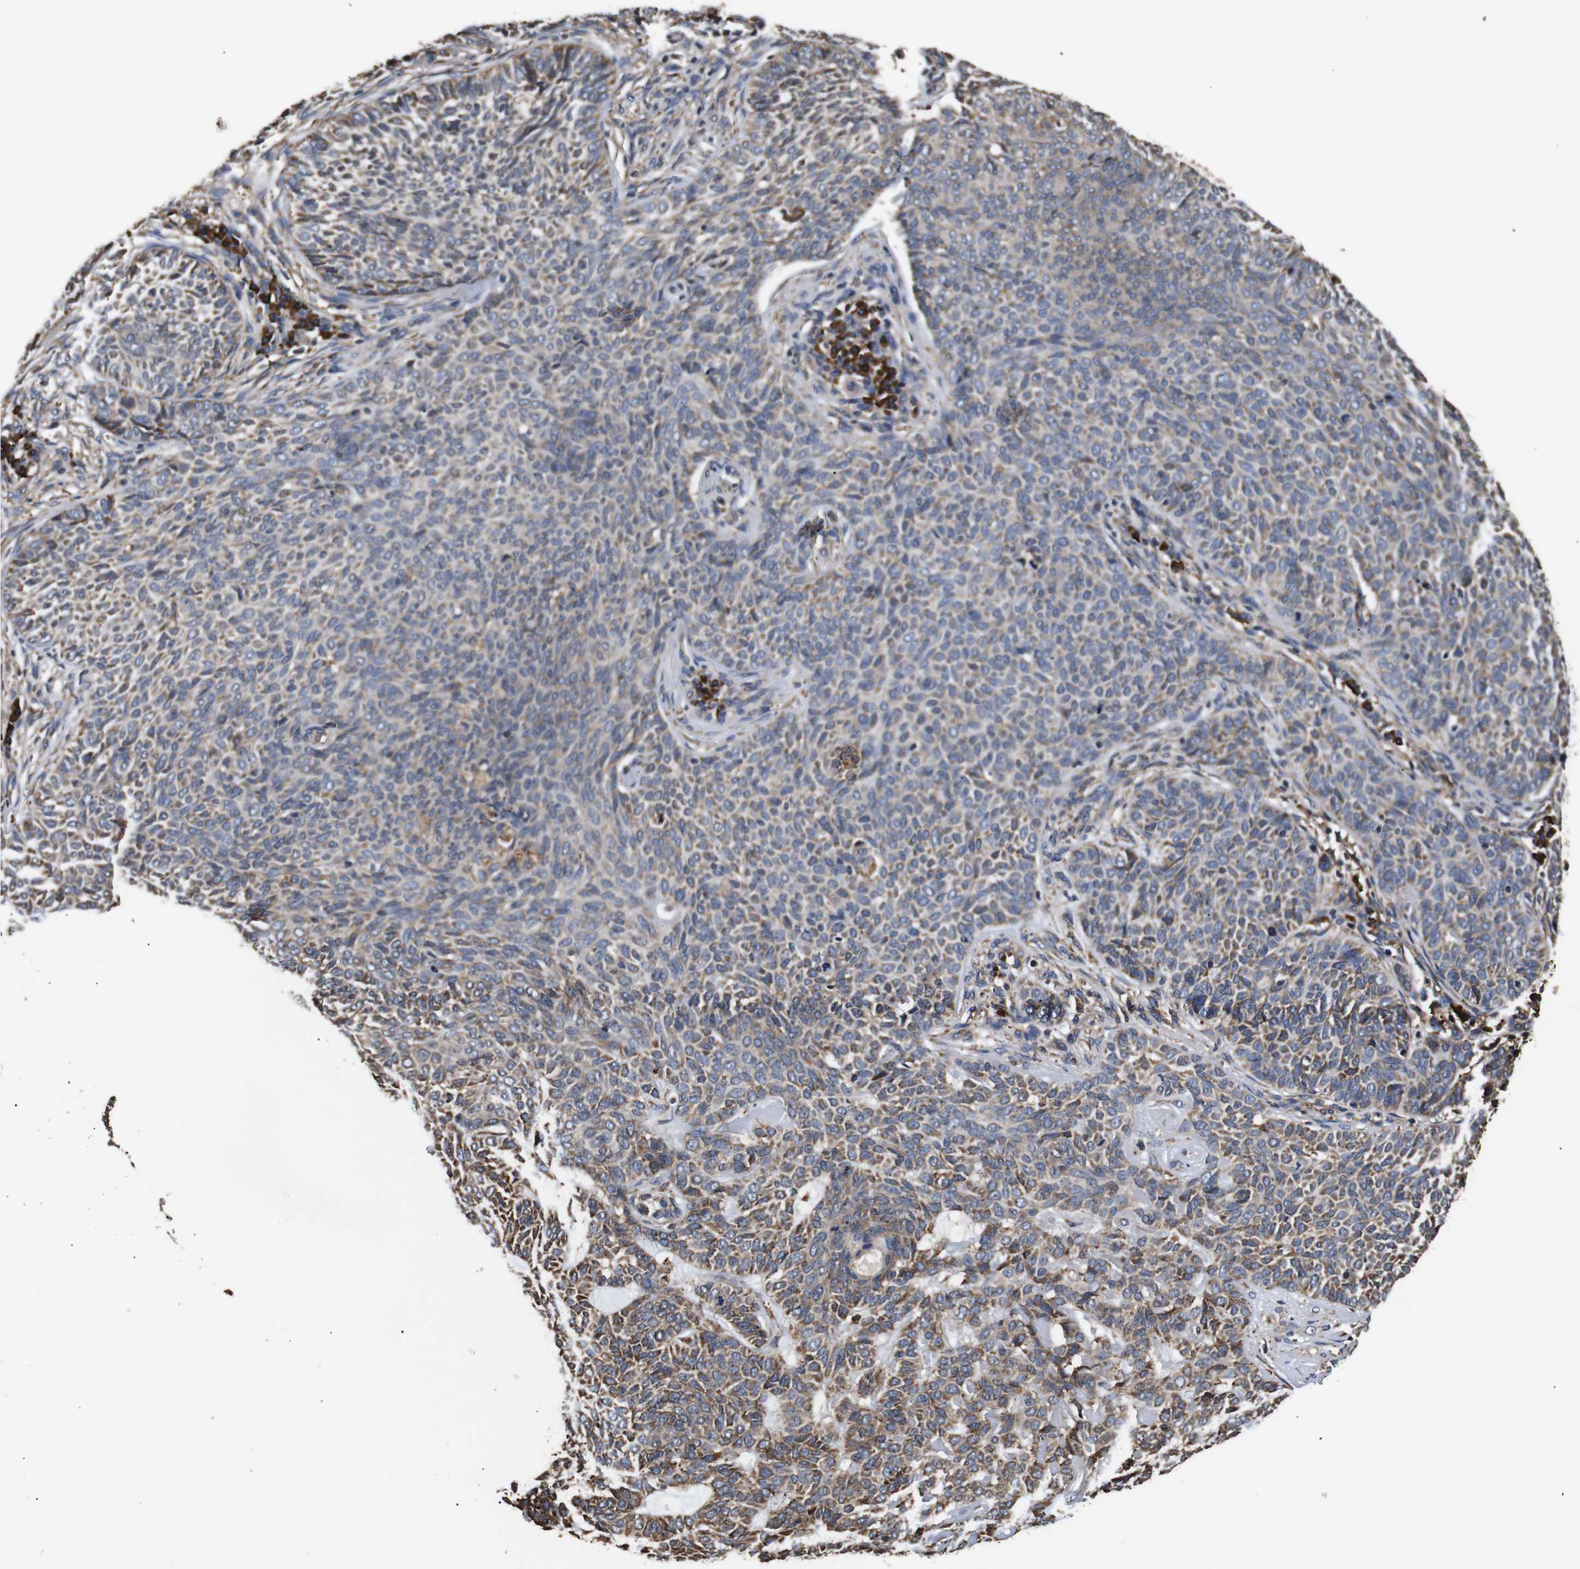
{"staining": {"intensity": "moderate", "quantity": "25%-75%", "location": "cytoplasmic/membranous"}, "tissue": "skin cancer", "cell_type": "Tumor cells", "image_type": "cancer", "snomed": [{"axis": "morphology", "description": "Basal cell carcinoma"}, {"axis": "topography", "description": "Skin"}], "caption": "Human skin cancer stained for a protein (brown) shows moderate cytoplasmic/membranous positive staining in about 25%-75% of tumor cells.", "gene": "HHIP", "patient": {"sex": "male", "age": 87}}